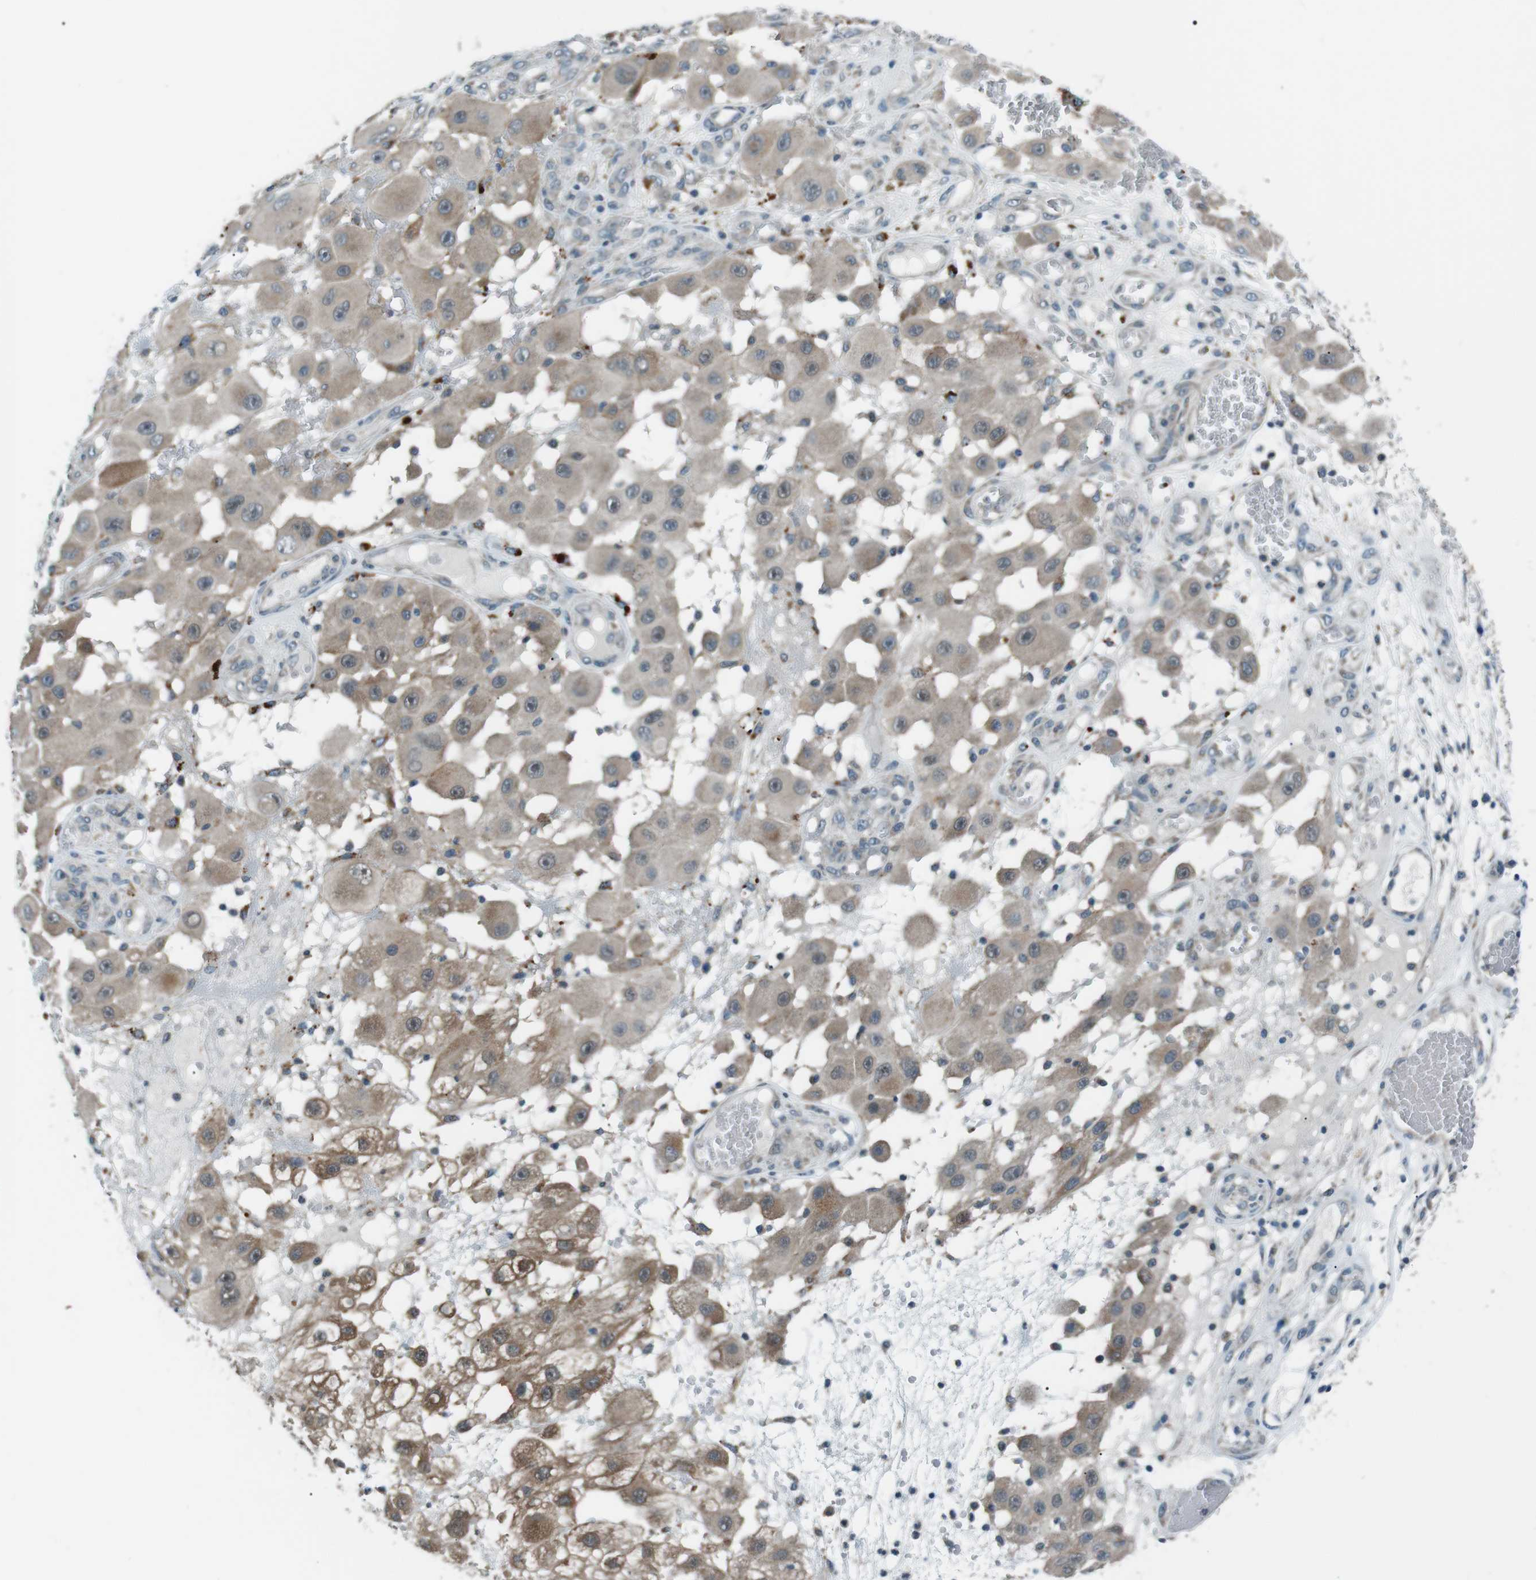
{"staining": {"intensity": "weak", "quantity": "25%-75%", "location": "cytoplasmic/membranous"}, "tissue": "melanoma", "cell_type": "Tumor cells", "image_type": "cancer", "snomed": [{"axis": "morphology", "description": "Malignant melanoma, NOS"}, {"axis": "topography", "description": "Skin"}], "caption": "Melanoma stained with DAB immunohistochemistry (IHC) shows low levels of weak cytoplasmic/membranous staining in about 25%-75% of tumor cells. Nuclei are stained in blue.", "gene": "LRIG2", "patient": {"sex": "female", "age": 81}}